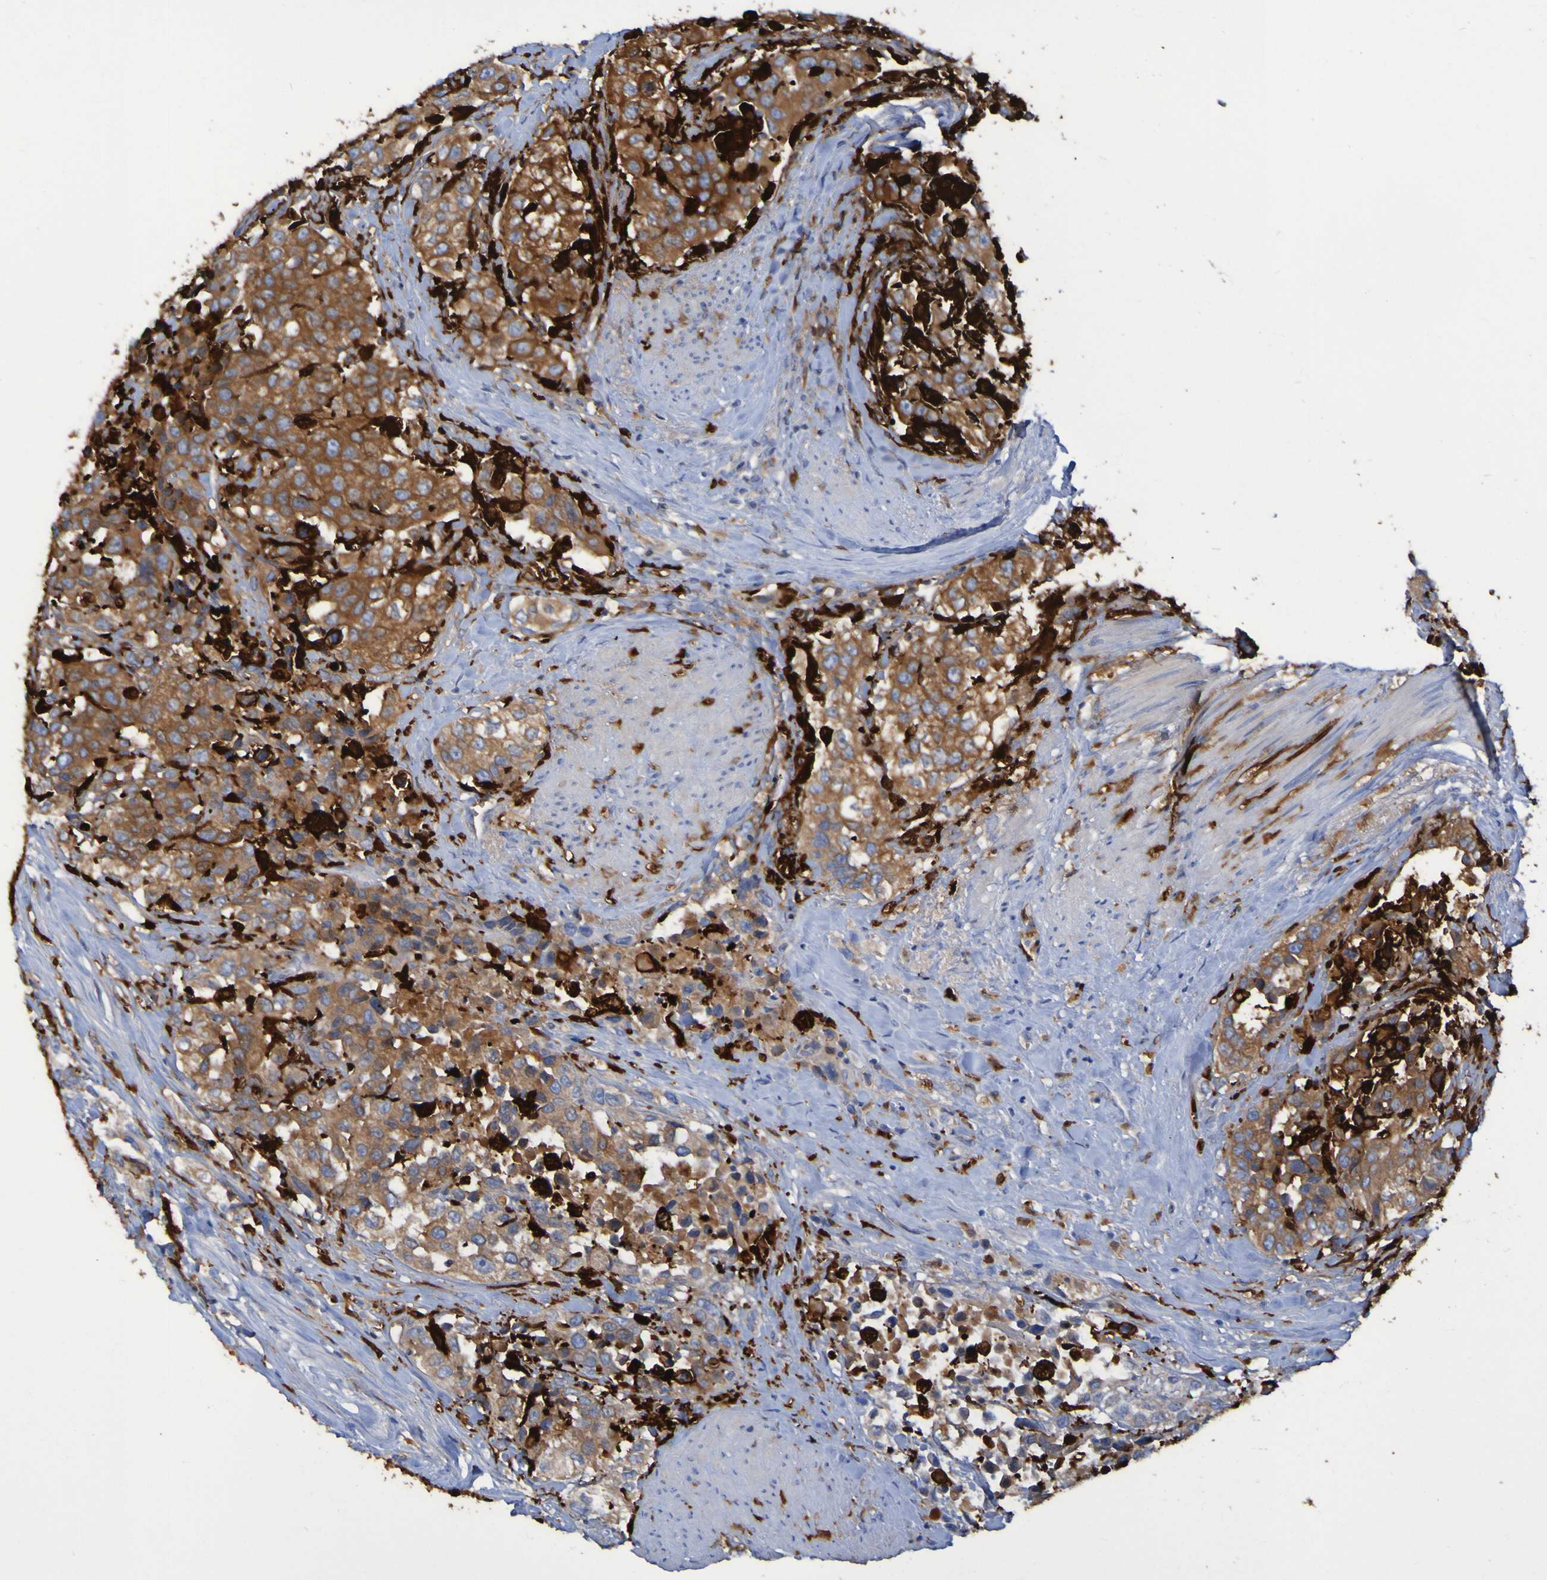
{"staining": {"intensity": "moderate", "quantity": ">75%", "location": "cytoplasmic/membranous"}, "tissue": "urothelial cancer", "cell_type": "Tumor cells", "image_type": "cancer", "snomed": [{"axis": "morphology", "description": "Urothelial carcinoma, High grade"}, {"axis": "topography", "description": "Urinary bladder"}], "caption": "Protein staining exhibits moderate cytoplasmic/membranous staining in about >75% of tumor cells in high-grade urothelial carcinoma.", "gene": "MPPE1", "patient": {"sex": "female", "age": 80}}